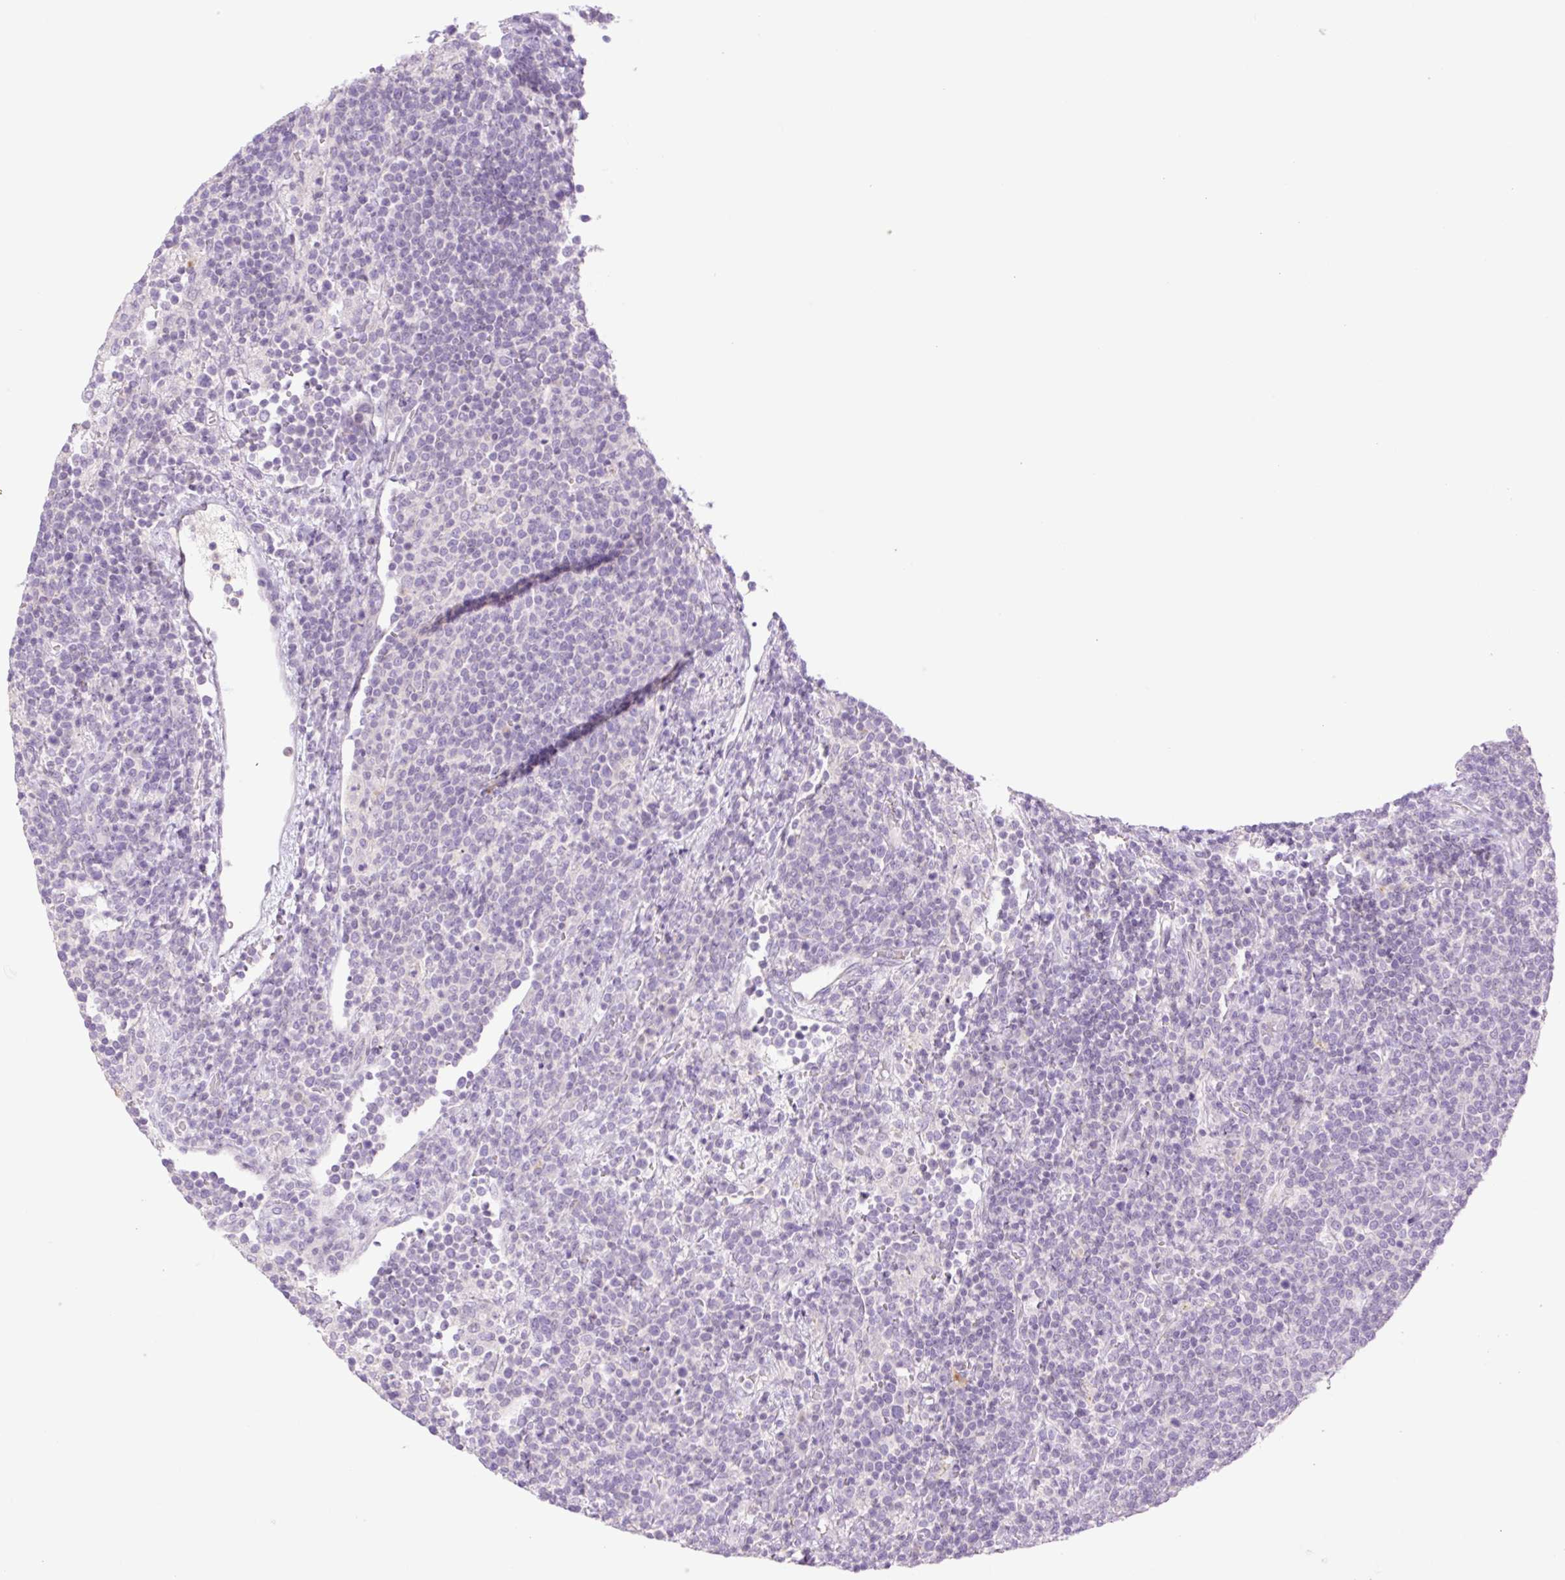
{"staining": {"intensity": "negative", "quantity": "none", "location": "none"}, "tissue": "lymphoma", "cell_type": "Tumor cells", "image_type": "cancer", "snomed": [{"axis": "morphology", "description": "Malignant lymphoma, non-Hodgkin's type, High grade"}, {"axis": "topography", "description": "Lymph node"}], "caption": "Tumor cells are negative for brown protein staining in high-grade malignant lymphoma, non-Hodgkin's type.", "gene": "TBX15", "patient": {"sex": "male", "age": 61}}